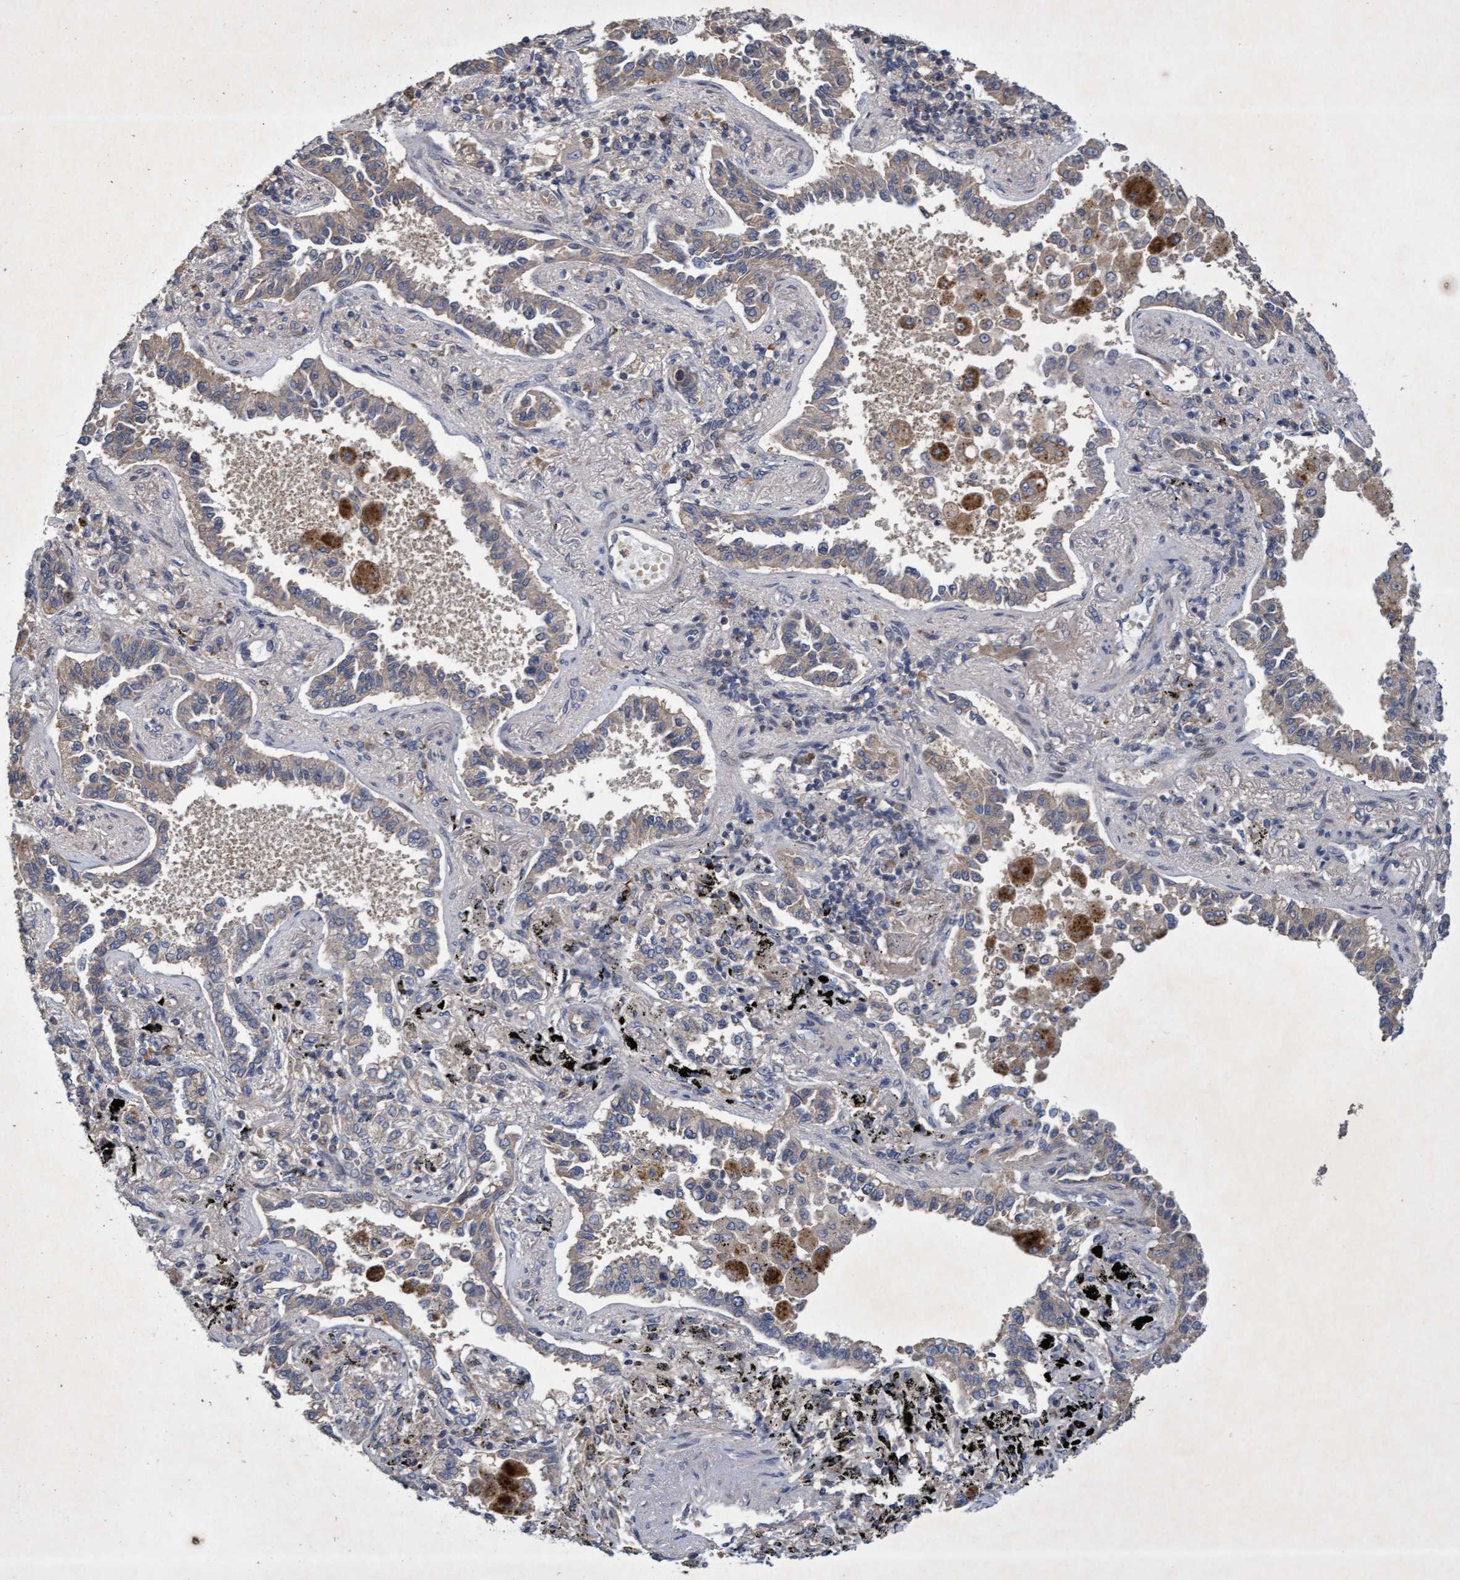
{"staining": {"intensity": "weak", "quantity": "<25%", "location": "cytoplasmic/membranous"}, "tissue": "lung cancer", "cell_type": "Tumor cells", "image_type": "cancer", "snomed": [{"axis": "morphology", "description": "Normal tissue, NOS"}, {"axis": "morphology", "description": "Adenocarcinoma, NOS"}, {"axis": "topography", "description": "Lung"}], "caption": "Human lung cancer stained for a protein using immunohistochemistry demonstrates no positivity in tumor cells.", "gene": "ZNF677", "patient": {"sex": "male", "age": 59}}